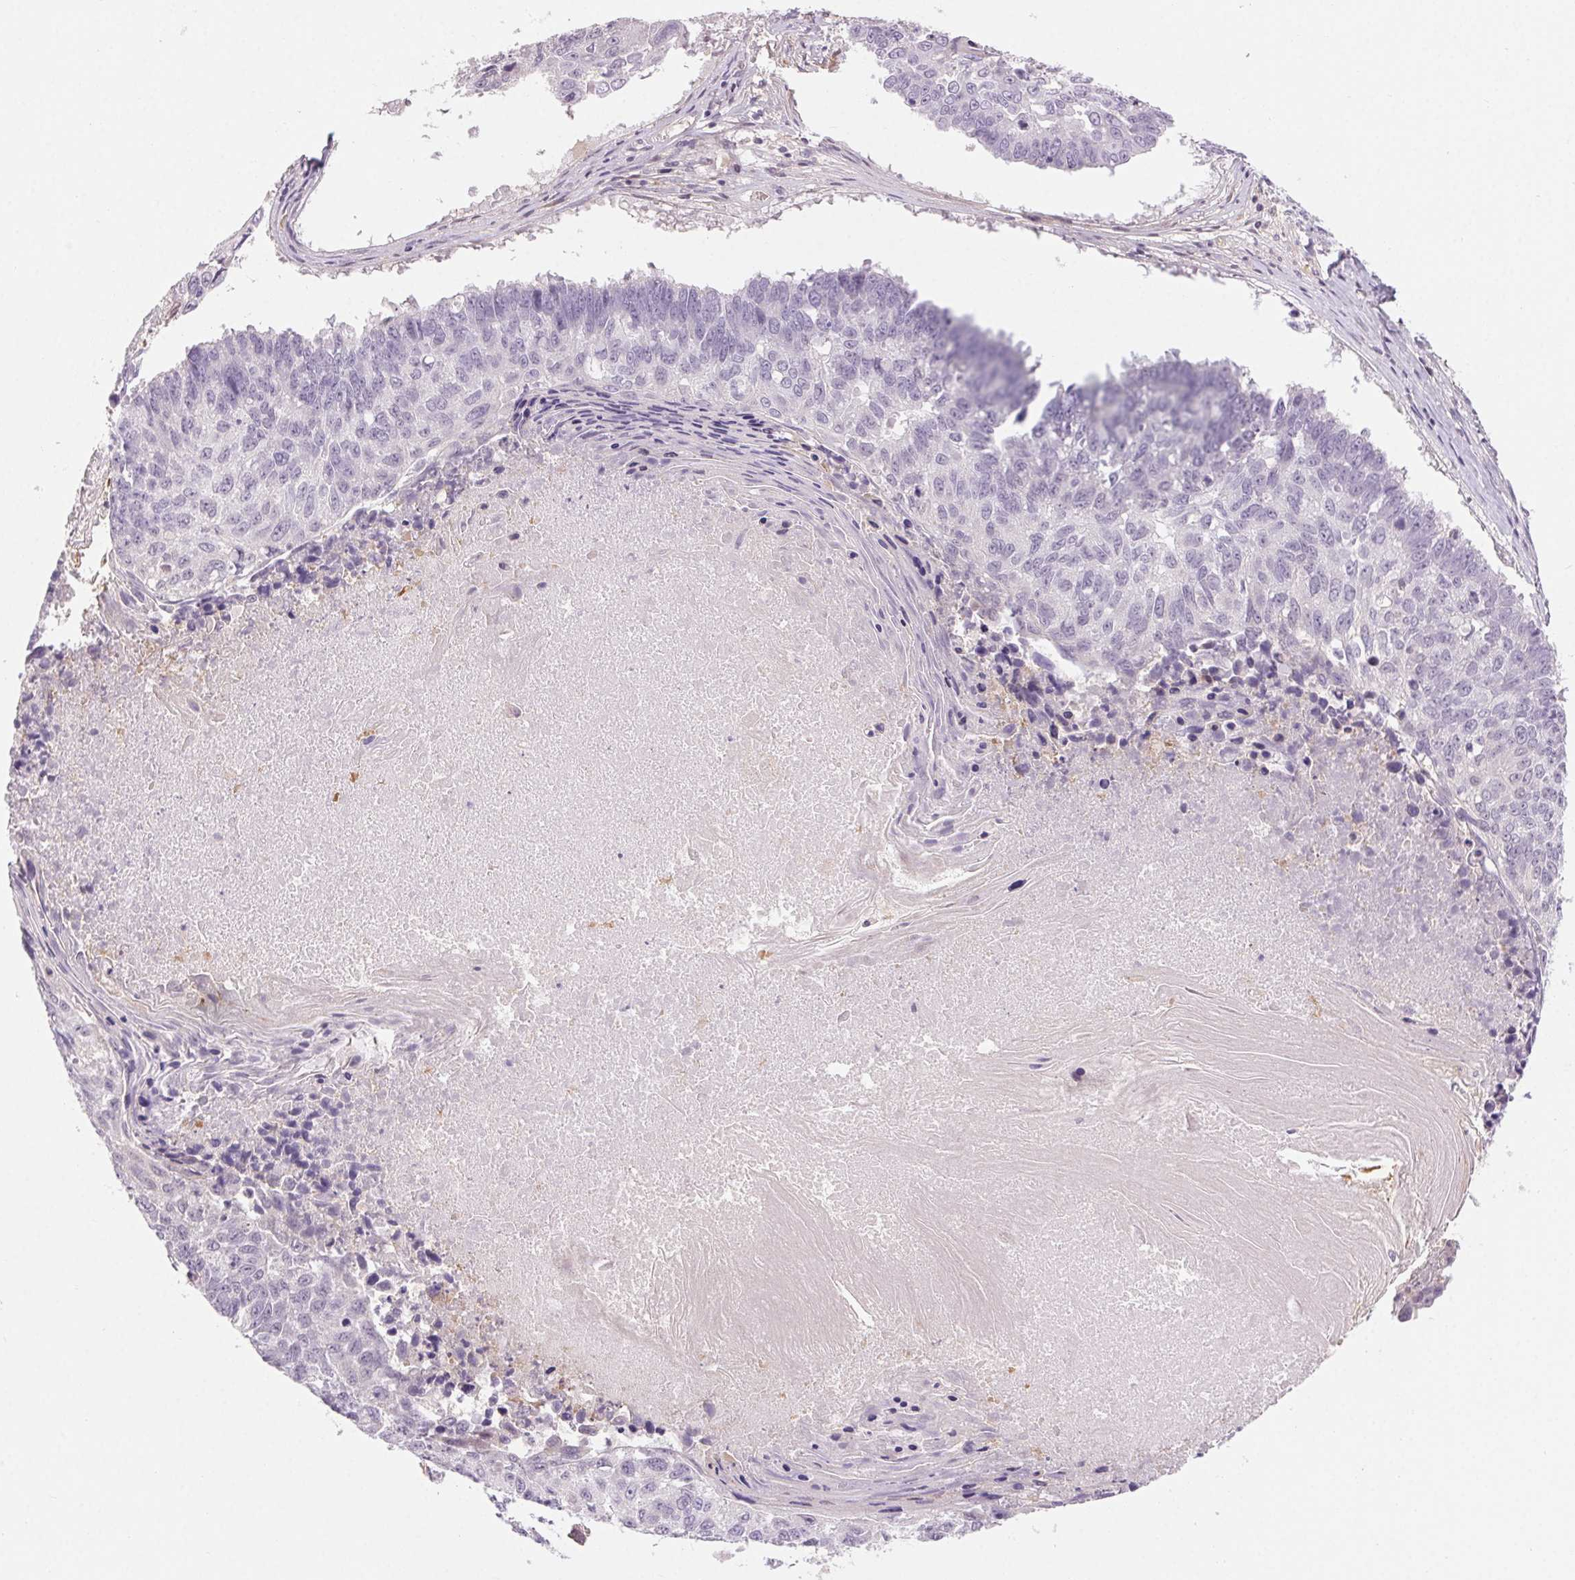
{"staining": {"intensity": "negative", "quantity": "none", "location": "none"}, "tissue": "lung cancer", "cell_type": "Tumor cells", "image_type": "cancer", "snomed": [{"axis": "morphology", "description": "Squamous cell carcinoma, NOS"}, {"axis": "topography", "description": "Lung"}], "caption": "Lung squamous cell carcinoma was stained to show a protein in brown. There is no significant expression in tumor cells.", "gene": "HHLA2", "patient": {"sex": "male", "age": 73}}